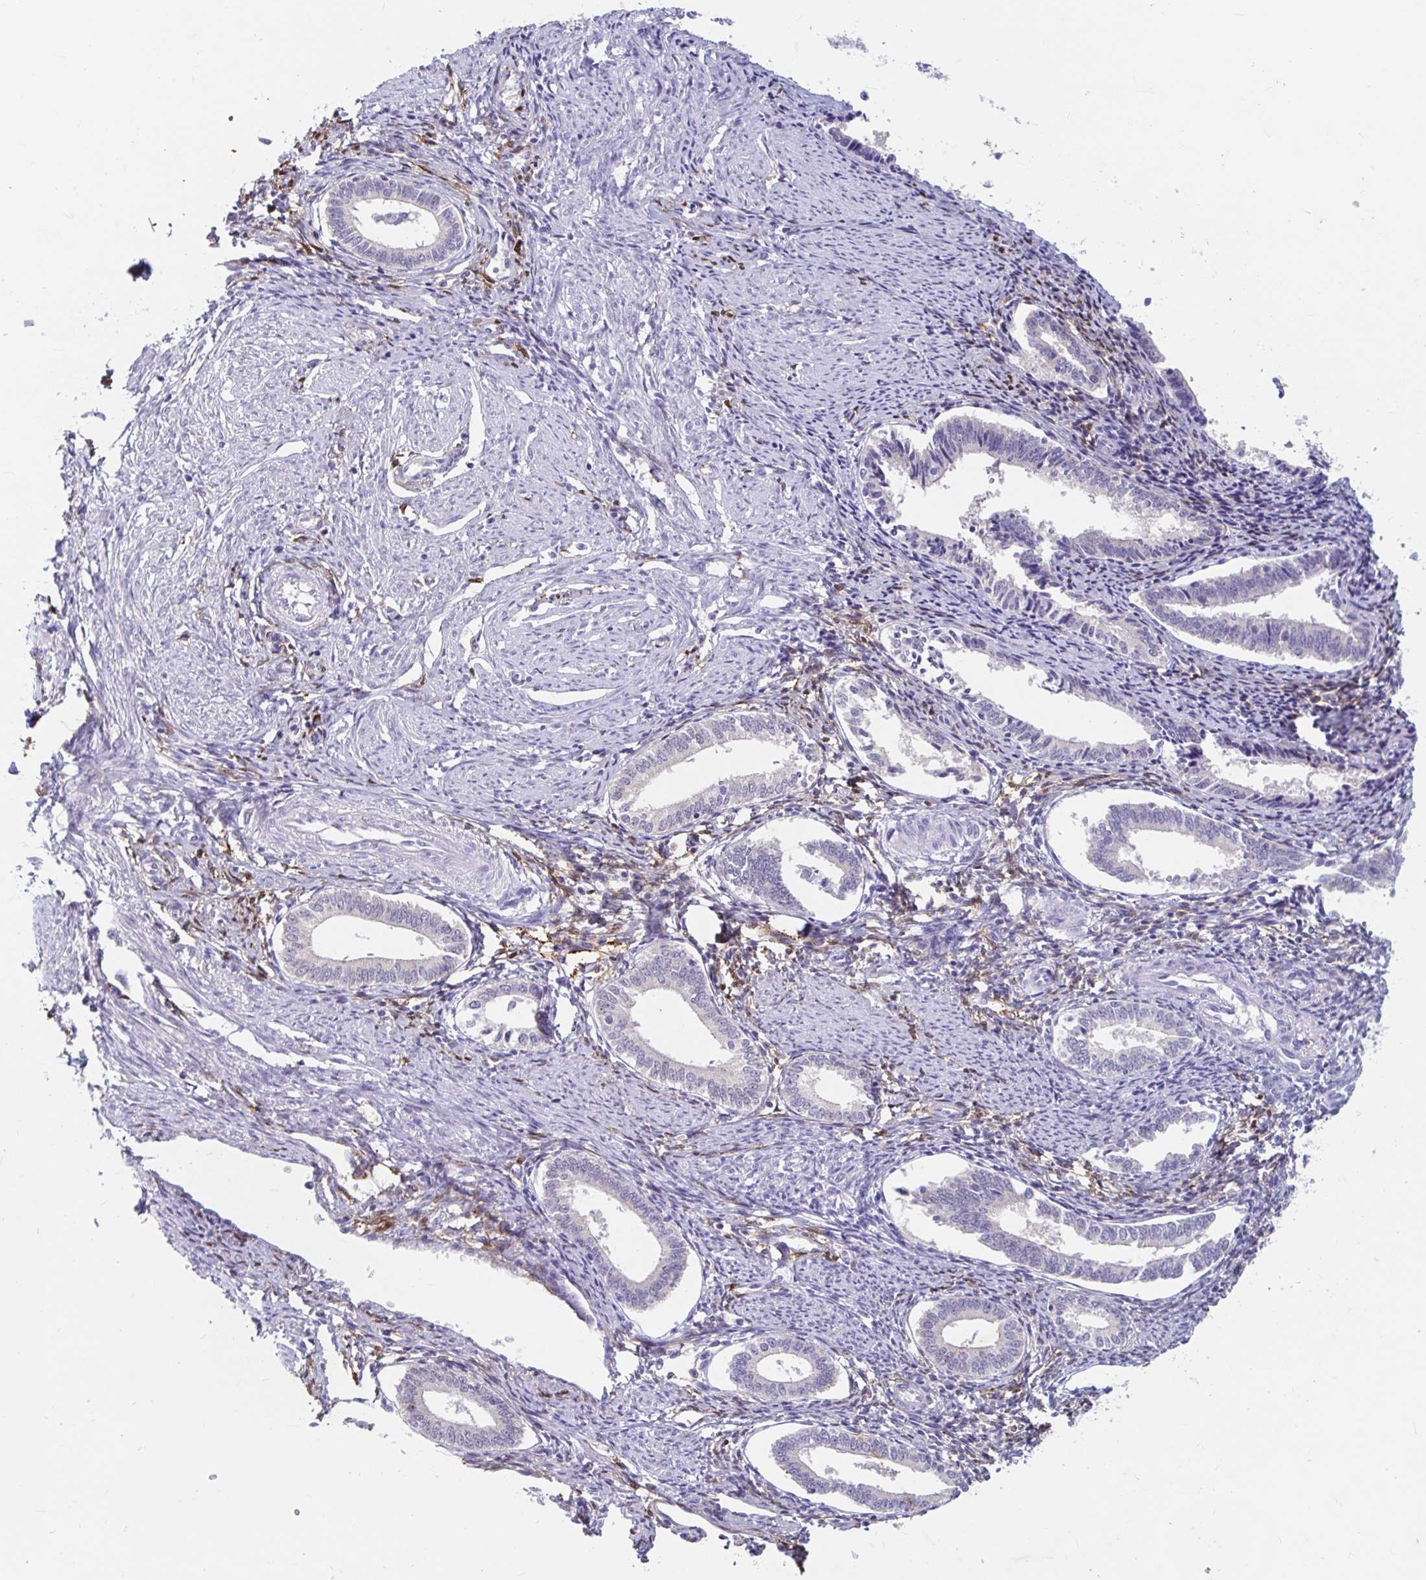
{"staining": {"intensity": "negative", "quantity": "none", "location": "none"}, "tissue": "endometrium", "cell_type": "Cells in endometrial stroma", "image_type": "normal", "snomed": [{"axis": "morphology", "description": "Normal tissue, NOS"}, {"axis": "topography", "description": "Endometrium"}], "caption": "Immunohistochemistry (IHC) micrograph of unremarkable endometrium: endometrium stained with DAB demonstrates no significant protein staining in cells in endometrial stroma. Nuclei are stained in blue.", "gene": "ADH1A", "patient": {"sex": "female", "age": 41}}